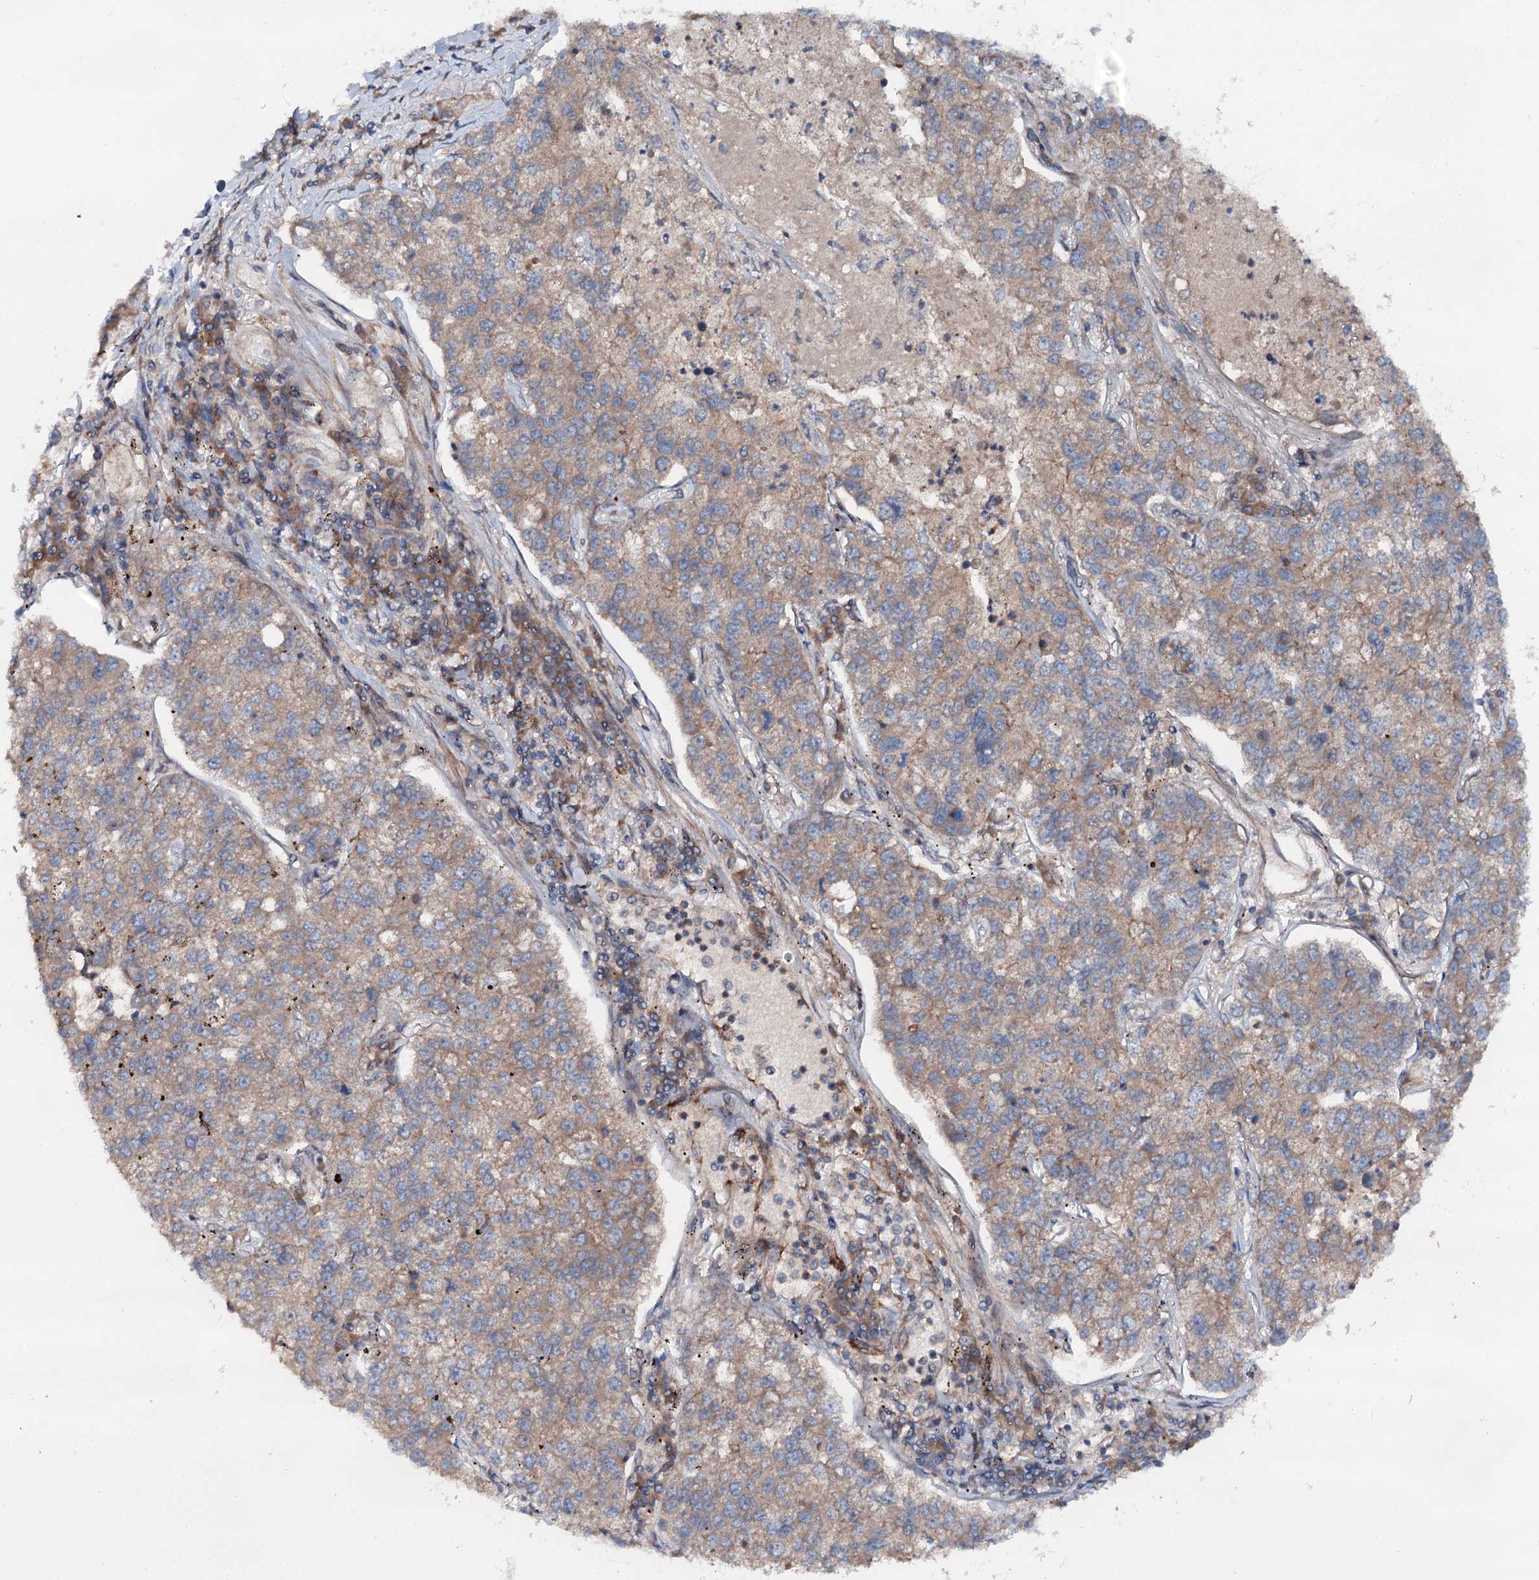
{"staining": {"intensity": "moderate", "quantity": "25%-75%", "location": "cytoplasmic/membranous"}, "tissue": "lung cancer", "cell_type": "Tumor cells", "image_type": "cancer", "snomed": [{"axis": "morphology", "description": "Adenocarcinoma, NOS"}, {"axis": "topography", "description": "Lung"}], "caption": "Human lung cancer stained with a brown dye shows moderate cytoplasmic/membranous positive positivity in approximately 25%-75% of tumor cells.", "gene": "ADGRG4", "patient": {"sex": "male", "age": 49}}